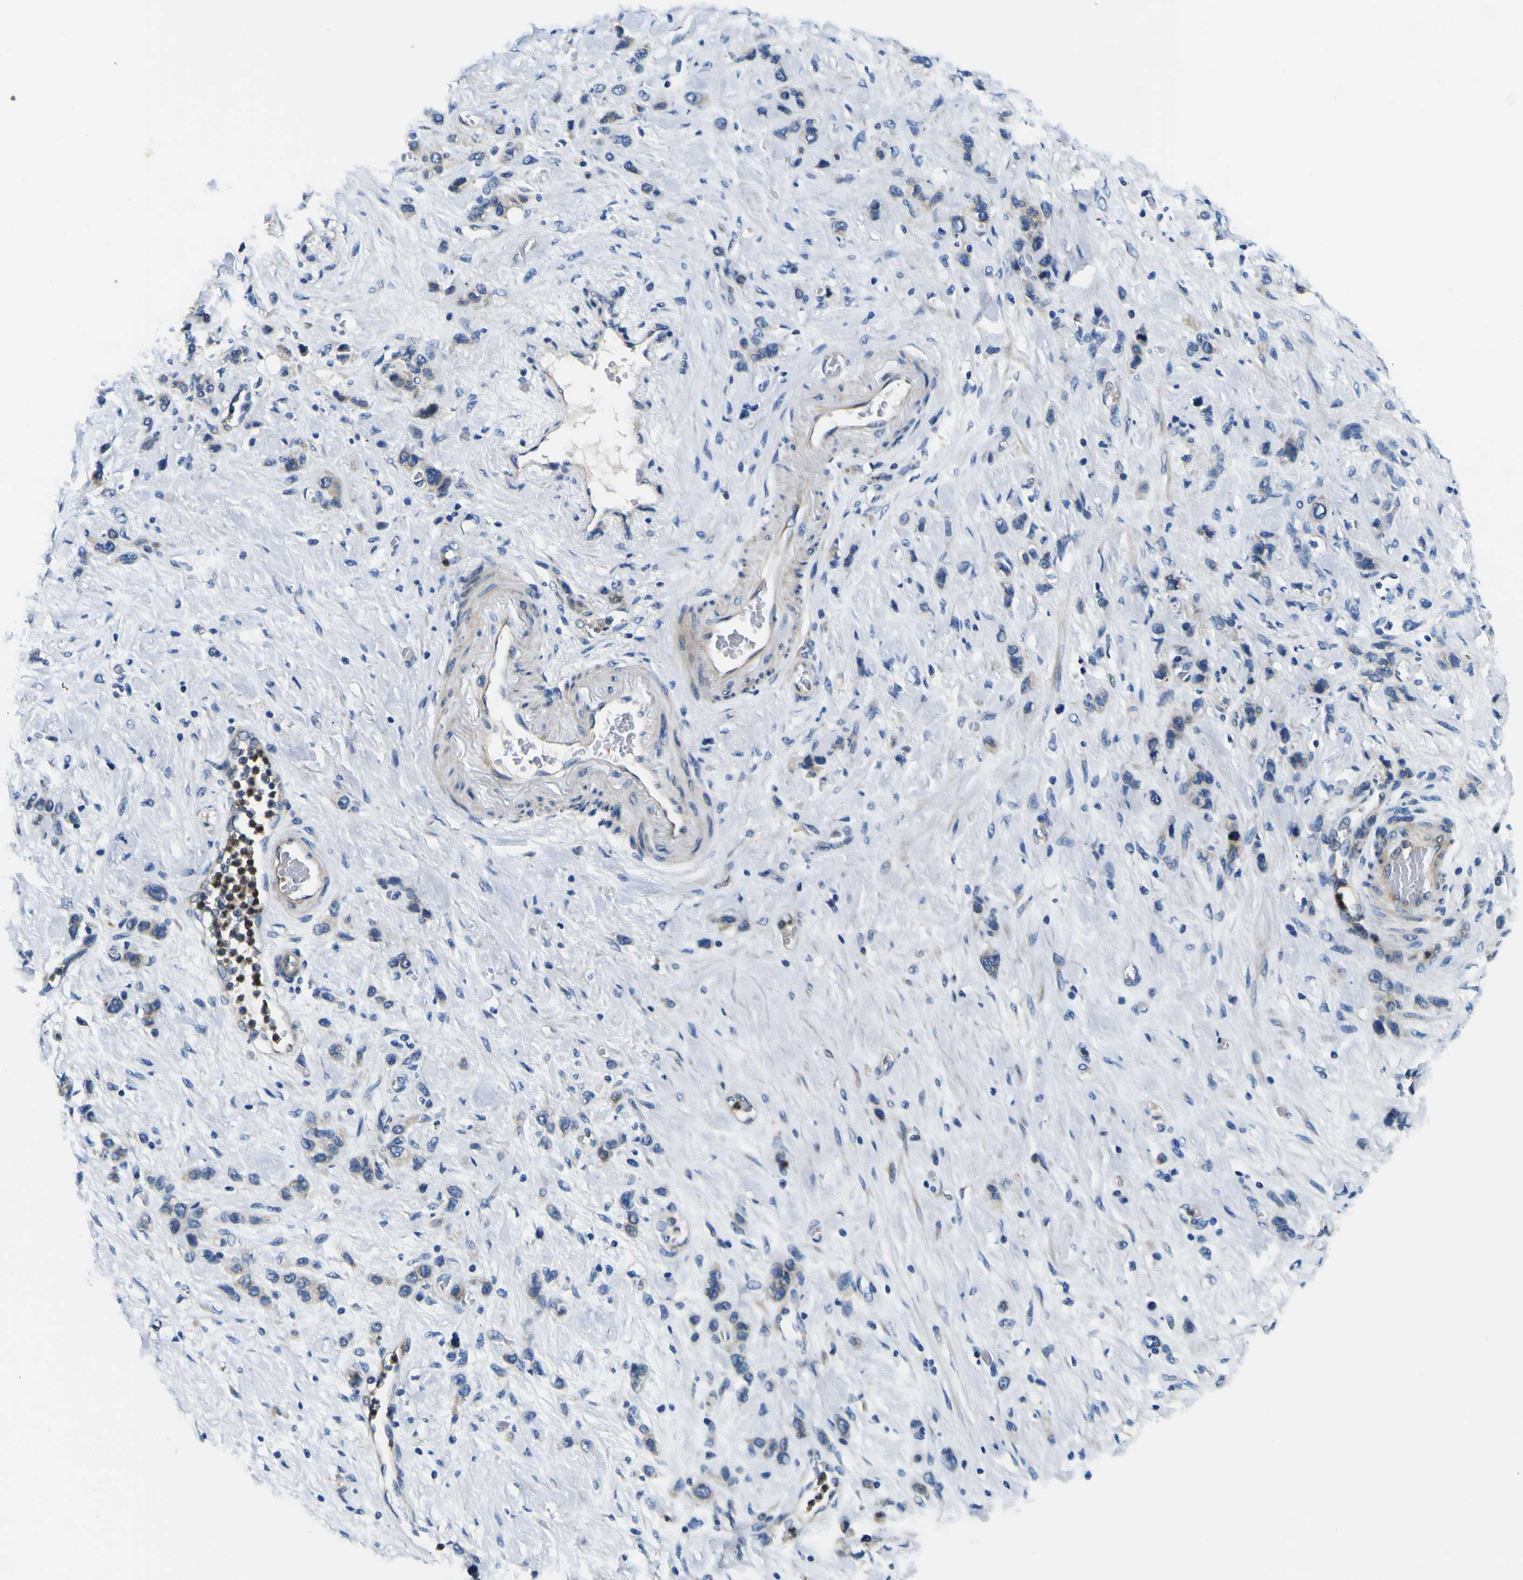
{"staining": {"intensity": "moderate", "quantity": "25%-75%", "location": "cytoplasmic/membranous"}, "tissue": "stomach cancer", "cell_type": "Tumor cells", "image_type": "cancer", "snomed": [{"axis": "morphology", "description": "Adenocarcinoma, NOS"}, {"axis": "morphology", "description": "Adenocarcinoma, High grade"}, {"axis": "topography", "description": "Stomach, upper"}, {"axis": "topography", "description": "Stomach, lower"}], "caption": "Moderate cytoplasmic/membranous protein expression is identified in about 25%-75% of tumor cells in stomach cancer. (IHC, brightfield microscopy, high magnification).", "gene": "CLSTN1", "patient": {"sex": "female", "age": 65}}